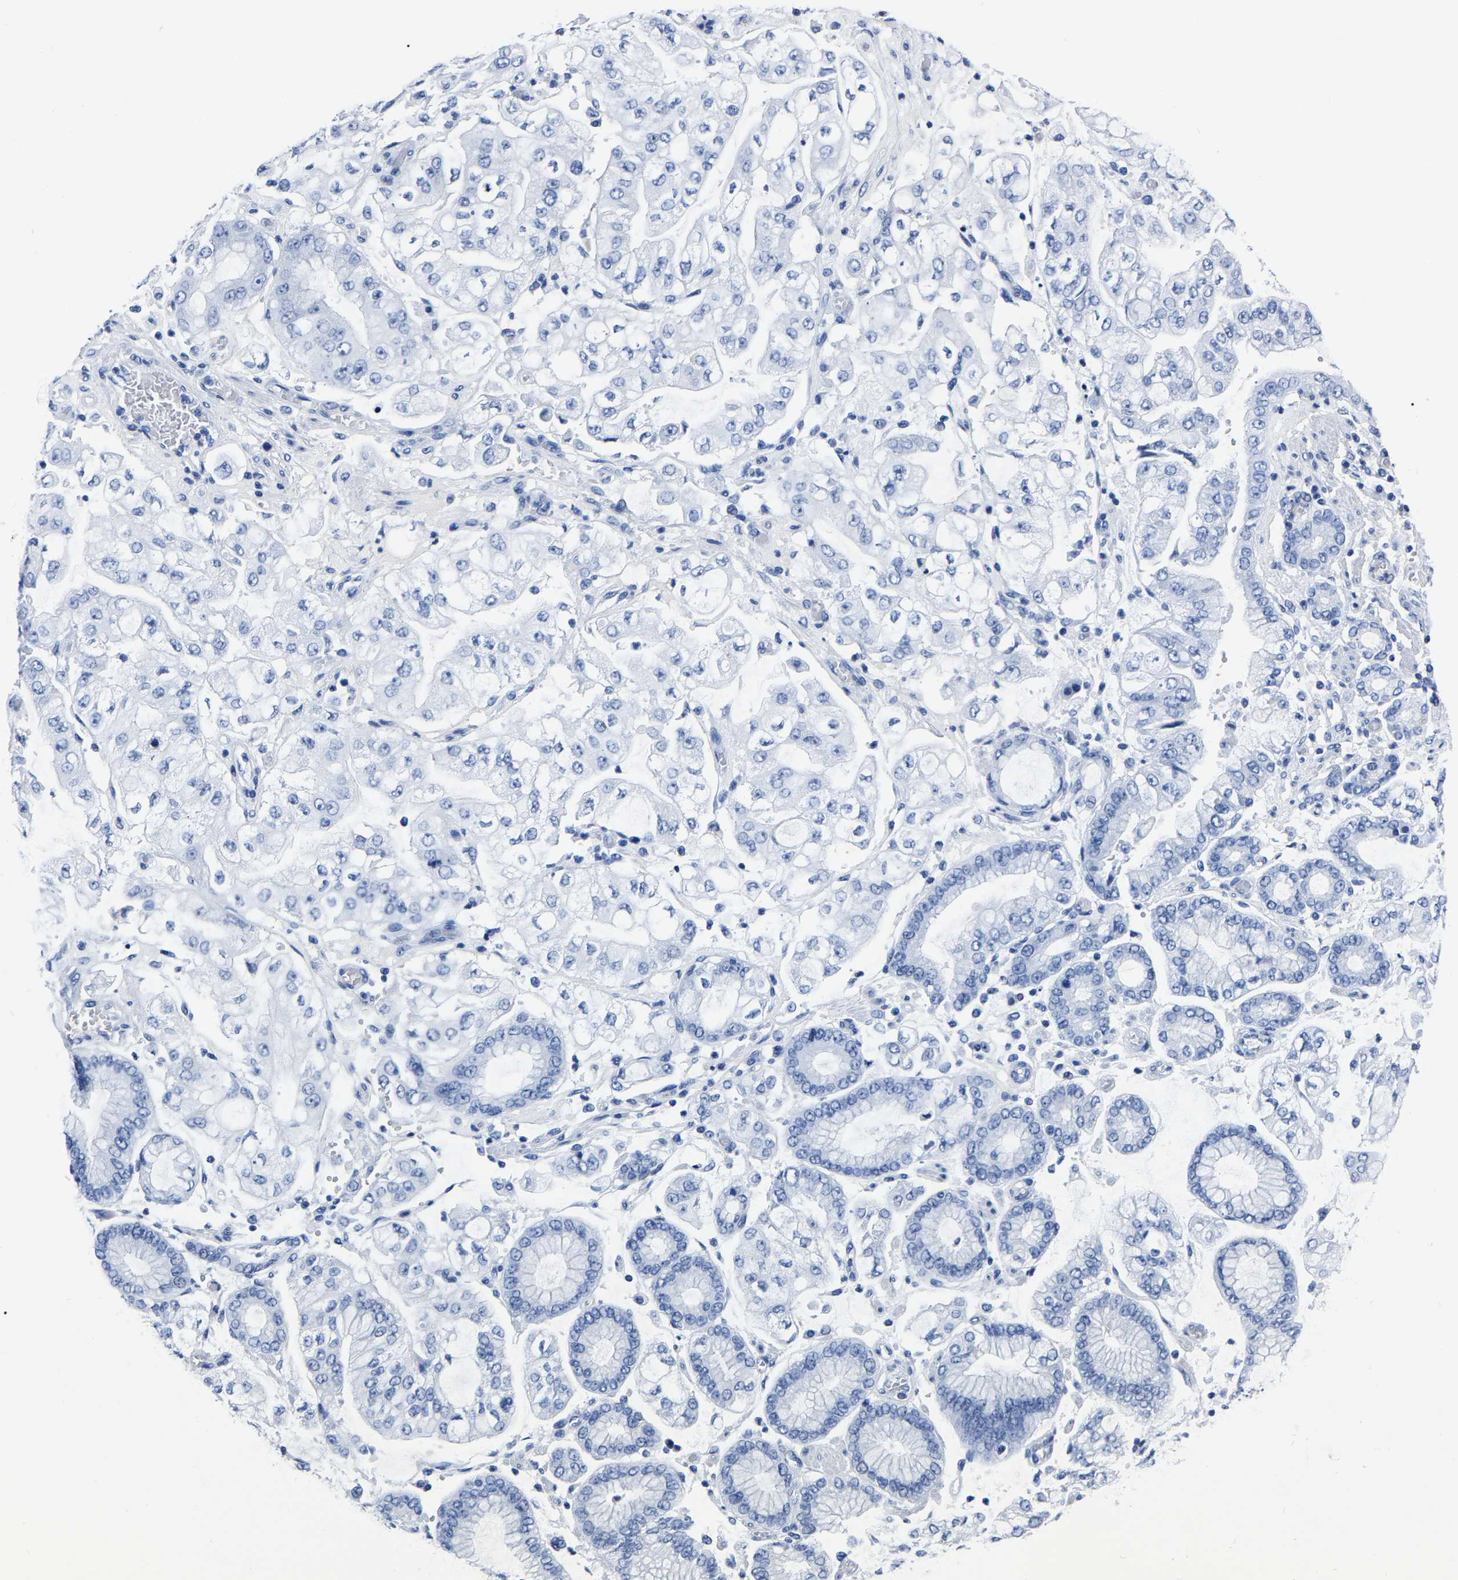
{"staining": {"intensity": "negative", "quantity": "none", "location": "none"}, "tissue": "stomach cancer", "cell_type": "Tumor cells", "image_type": "cancer", "snomed": [{"axis": "morphology", "description": "Adenocarcinoma, NOS"}, {"axis": "topography", "description": "Stomach"}], "caption": "Histopathology image shows no significant protein staining in tumor cells of adenocarcinoma (stomach).", "gene": "IMPG2", "patient": {"sex": "male", "age": 76}}